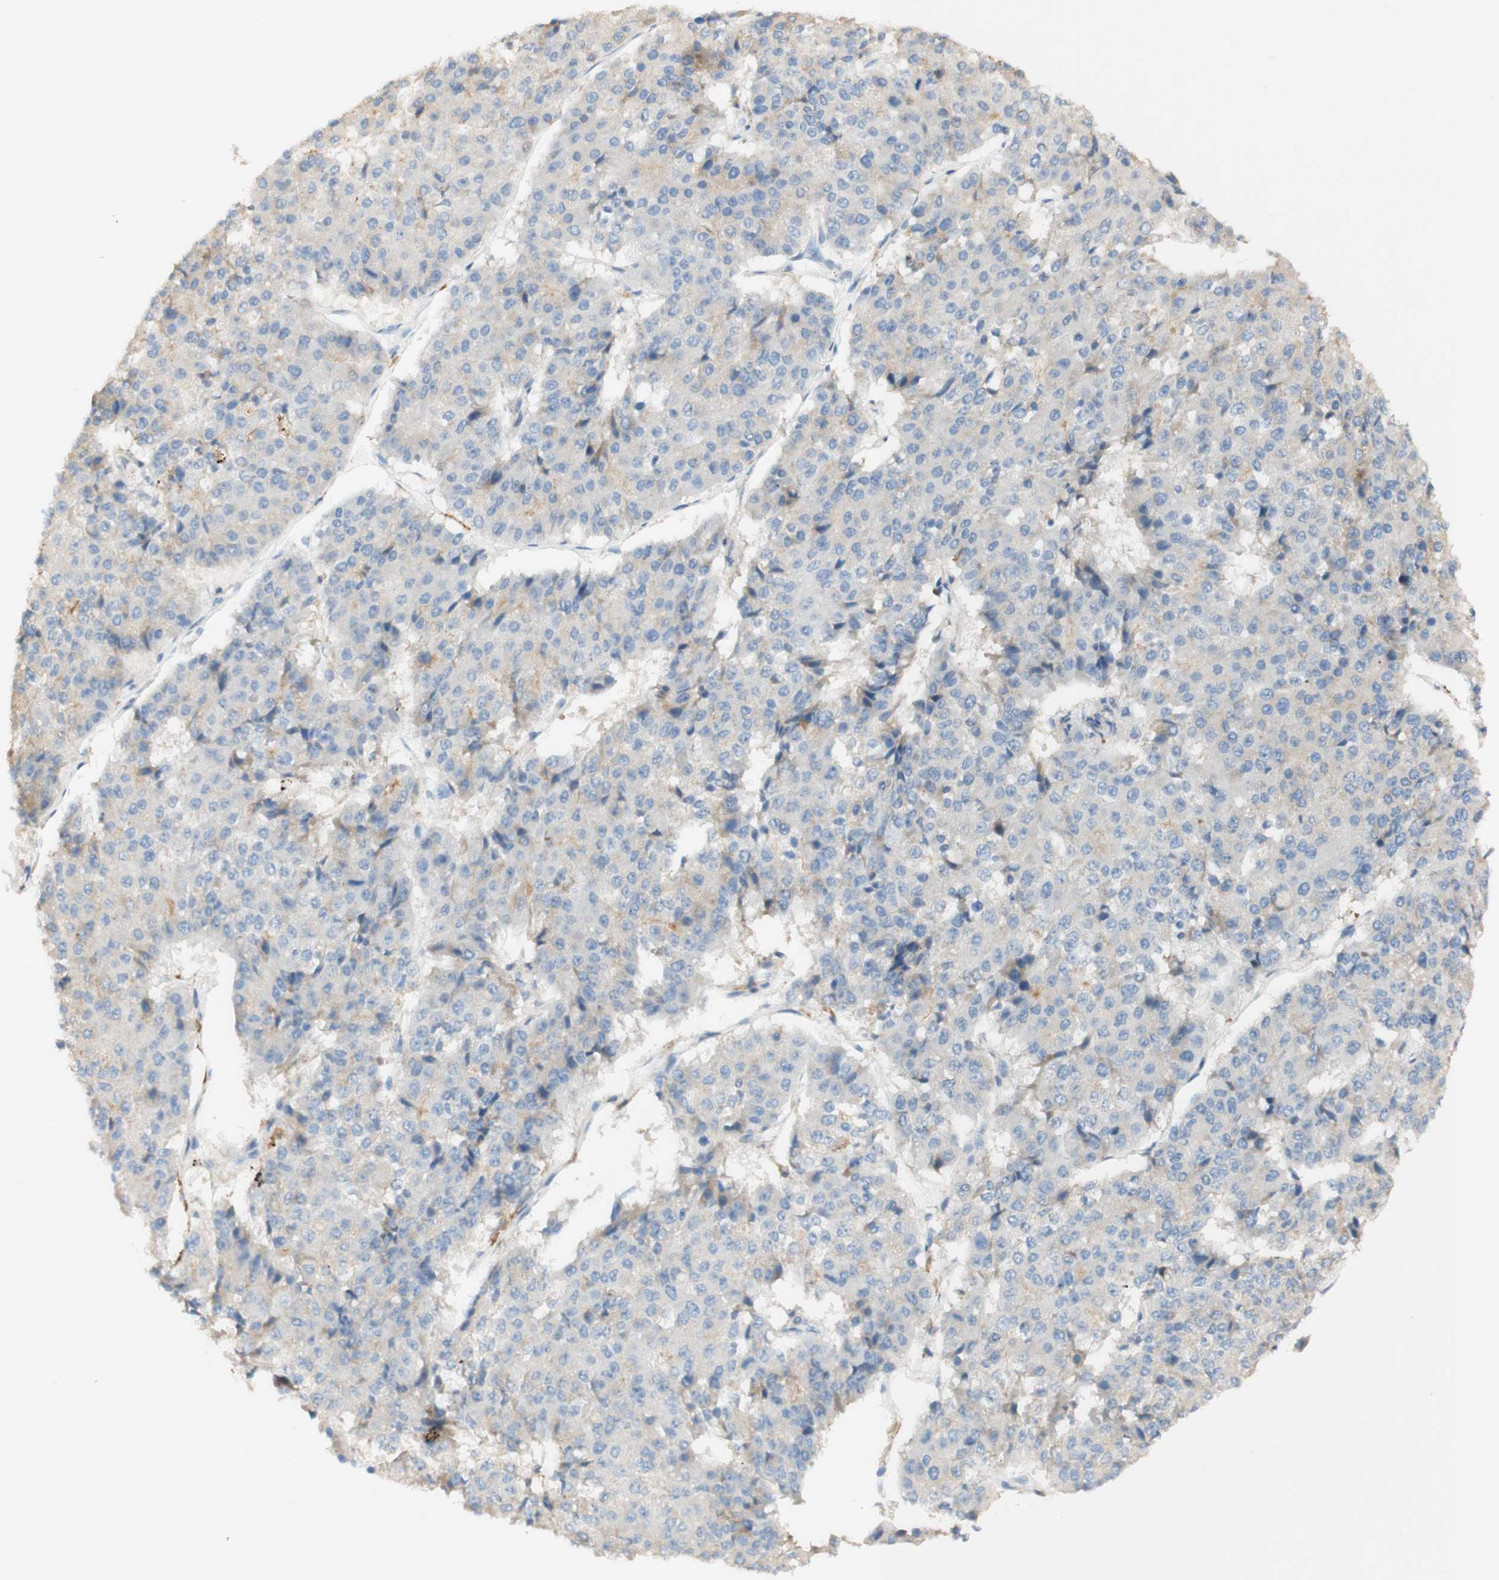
{"staining": {"intensity": "weak", "quantity": "25%-75%", "location": "cytoplasmic/membranous"}, "tissue": "pancreatic cancer", "cell_type": "Tumor cells", "image_type": "cancer", "snomed": [{"axis": "morphology", "description": "Adenocarcinoma, NOS"}, {"axis": "topography", "description": "Pancreas"}], "caption": "Protein analysis of pancreatic cancer (adenocarcinoma) tissue demonstrates weak cytoplasmic/membranous staining in about 25%-75% of tumor cells. (Brightfield microscopy of DAB IHC at high magnification).", "gene": "FCGRT", "patient": {"sex": "male", "age": 50}}